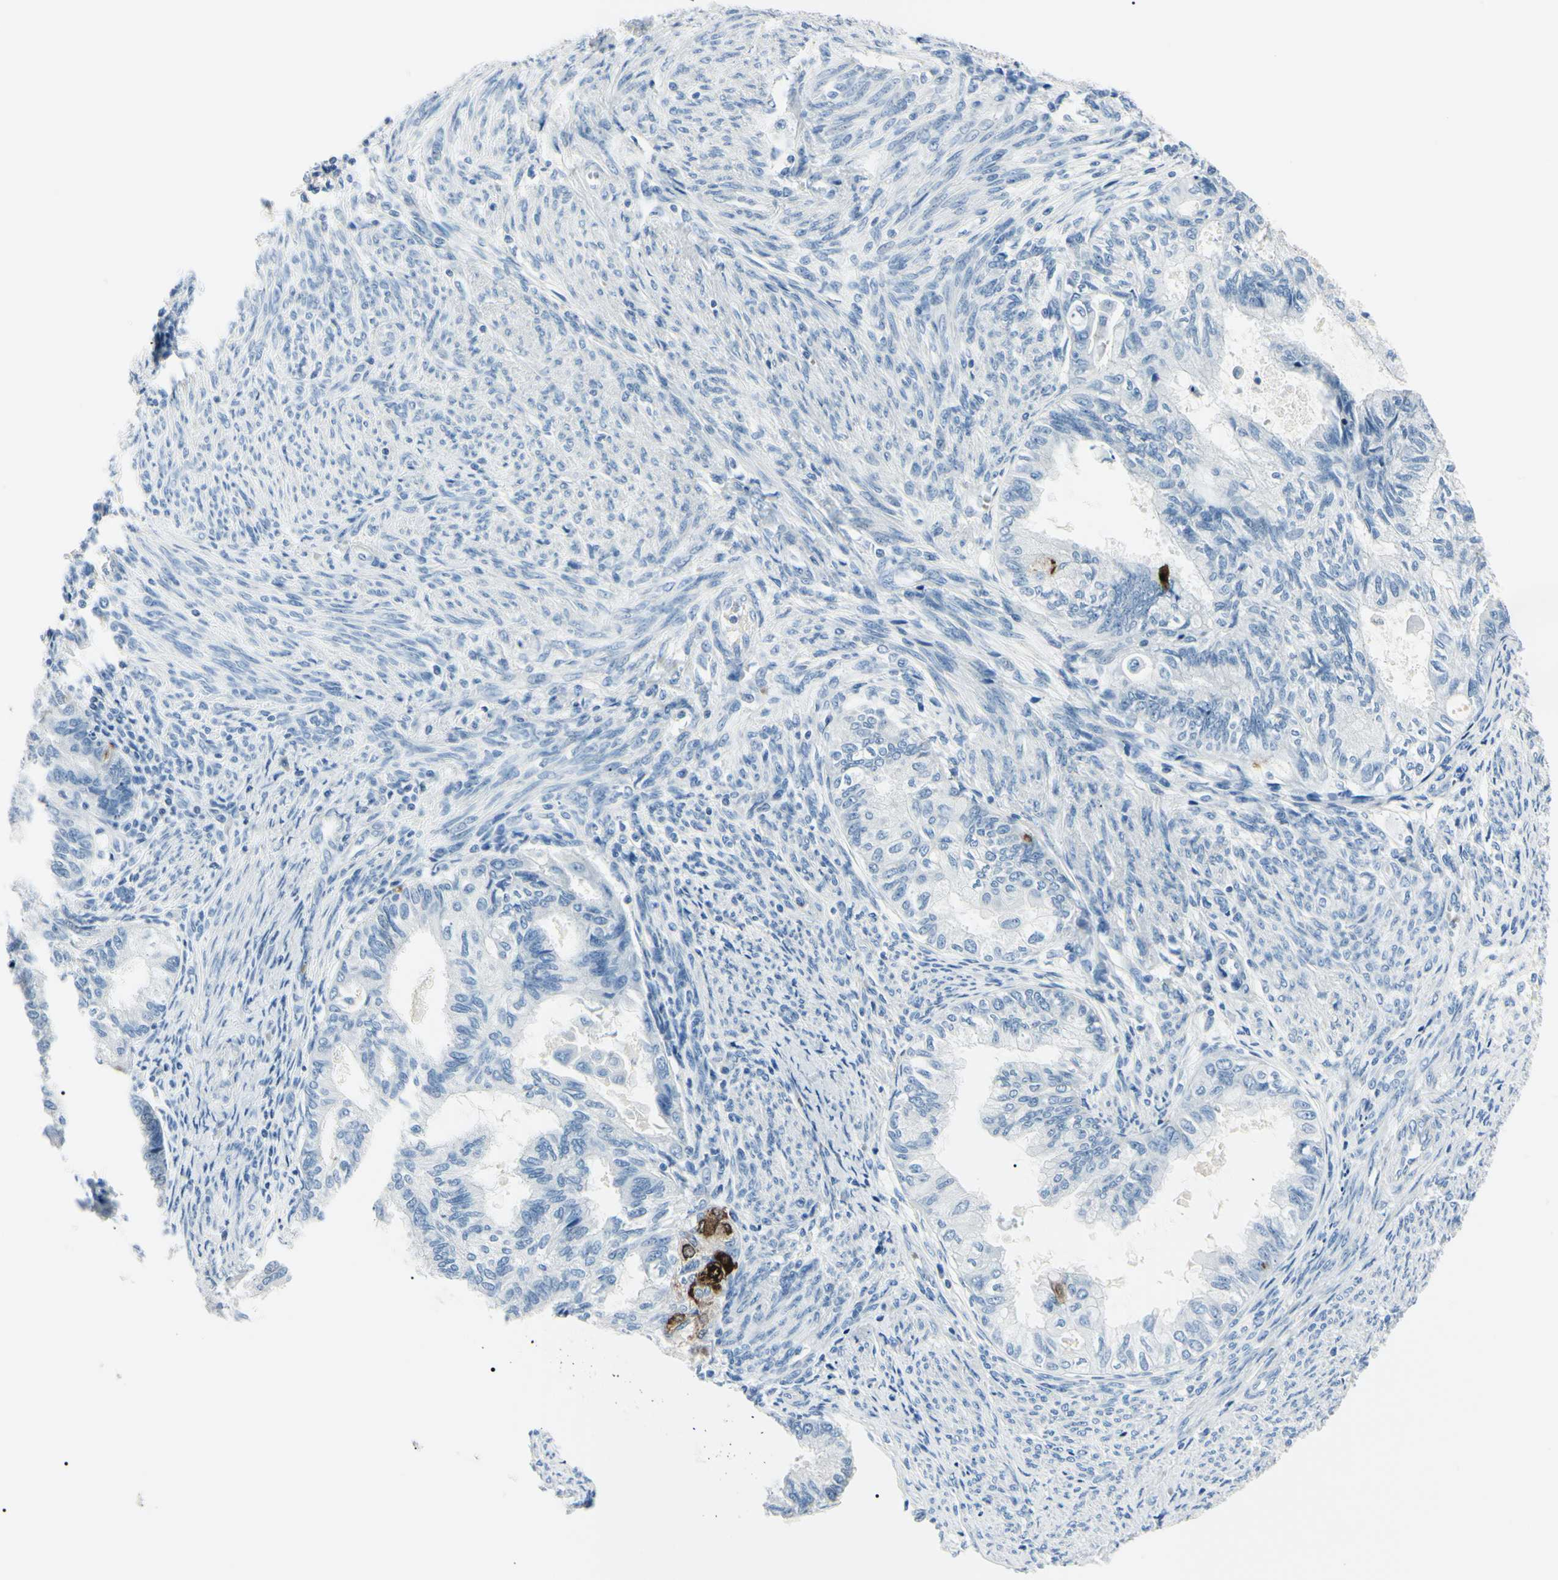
{"staining": {"intensity": "negative", "quantity": "none", "location": "none"}, "tissue": "cervical cancer", "cell_type": "Tumor cells", "image_type": "cancer", "snomed": [{"axis": "morphology", "description": "Normal tissue, NOS"}, {"axis": "morphology", "description": "Adenocarcinoma, NOS"}, {"axis": "topography", "description": "Cervix"}, {"axis": "topography", "description": "Endometrium"}], "caption": "Adenocarcinoma (cervical) stained for a protein using immunohistochemistry (IHC) exhibits no staining tumor cells.", "gene": "CA2", "patient": {"sex": "female", "age": 86}}